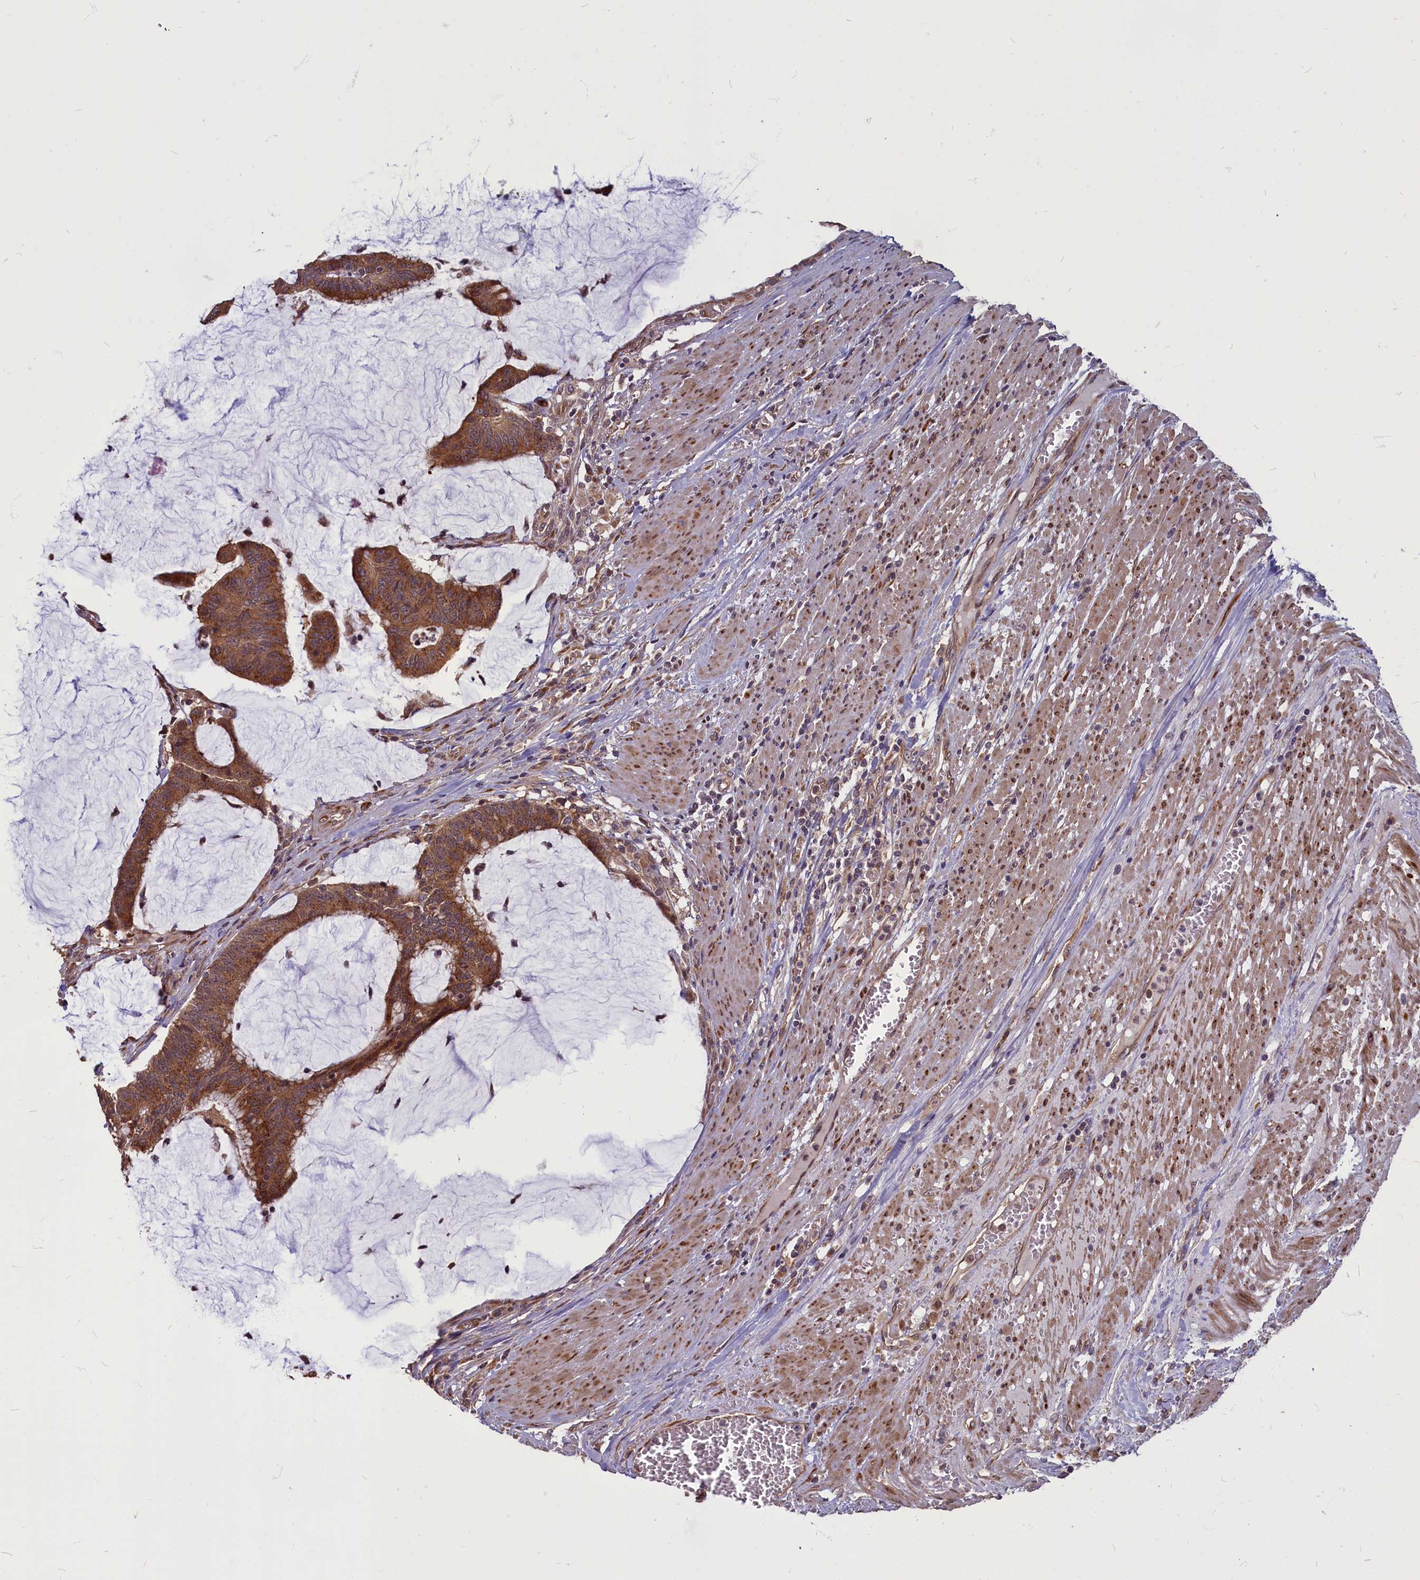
{"staining": {"intensity": "strong", "quantity": ">75%", "location": "cytoplasmic/membranous"}, "tissue": "colorectal cancer", "cell_type": "Tumor cells", "image_type": "cancer", "snomed": [{"axis": "morphology", "description": "Adenocarcinoma, NOS"}, {"axis": "topography", "description": "Rectum"}], "caption": "A brown stain shows strong cytoplasmic/membranous positivity of a protein in colorectal adenocarcinoma tumor cells.", "gene": "MYCBP", "patient": {"sex": "female", "age": 77}}